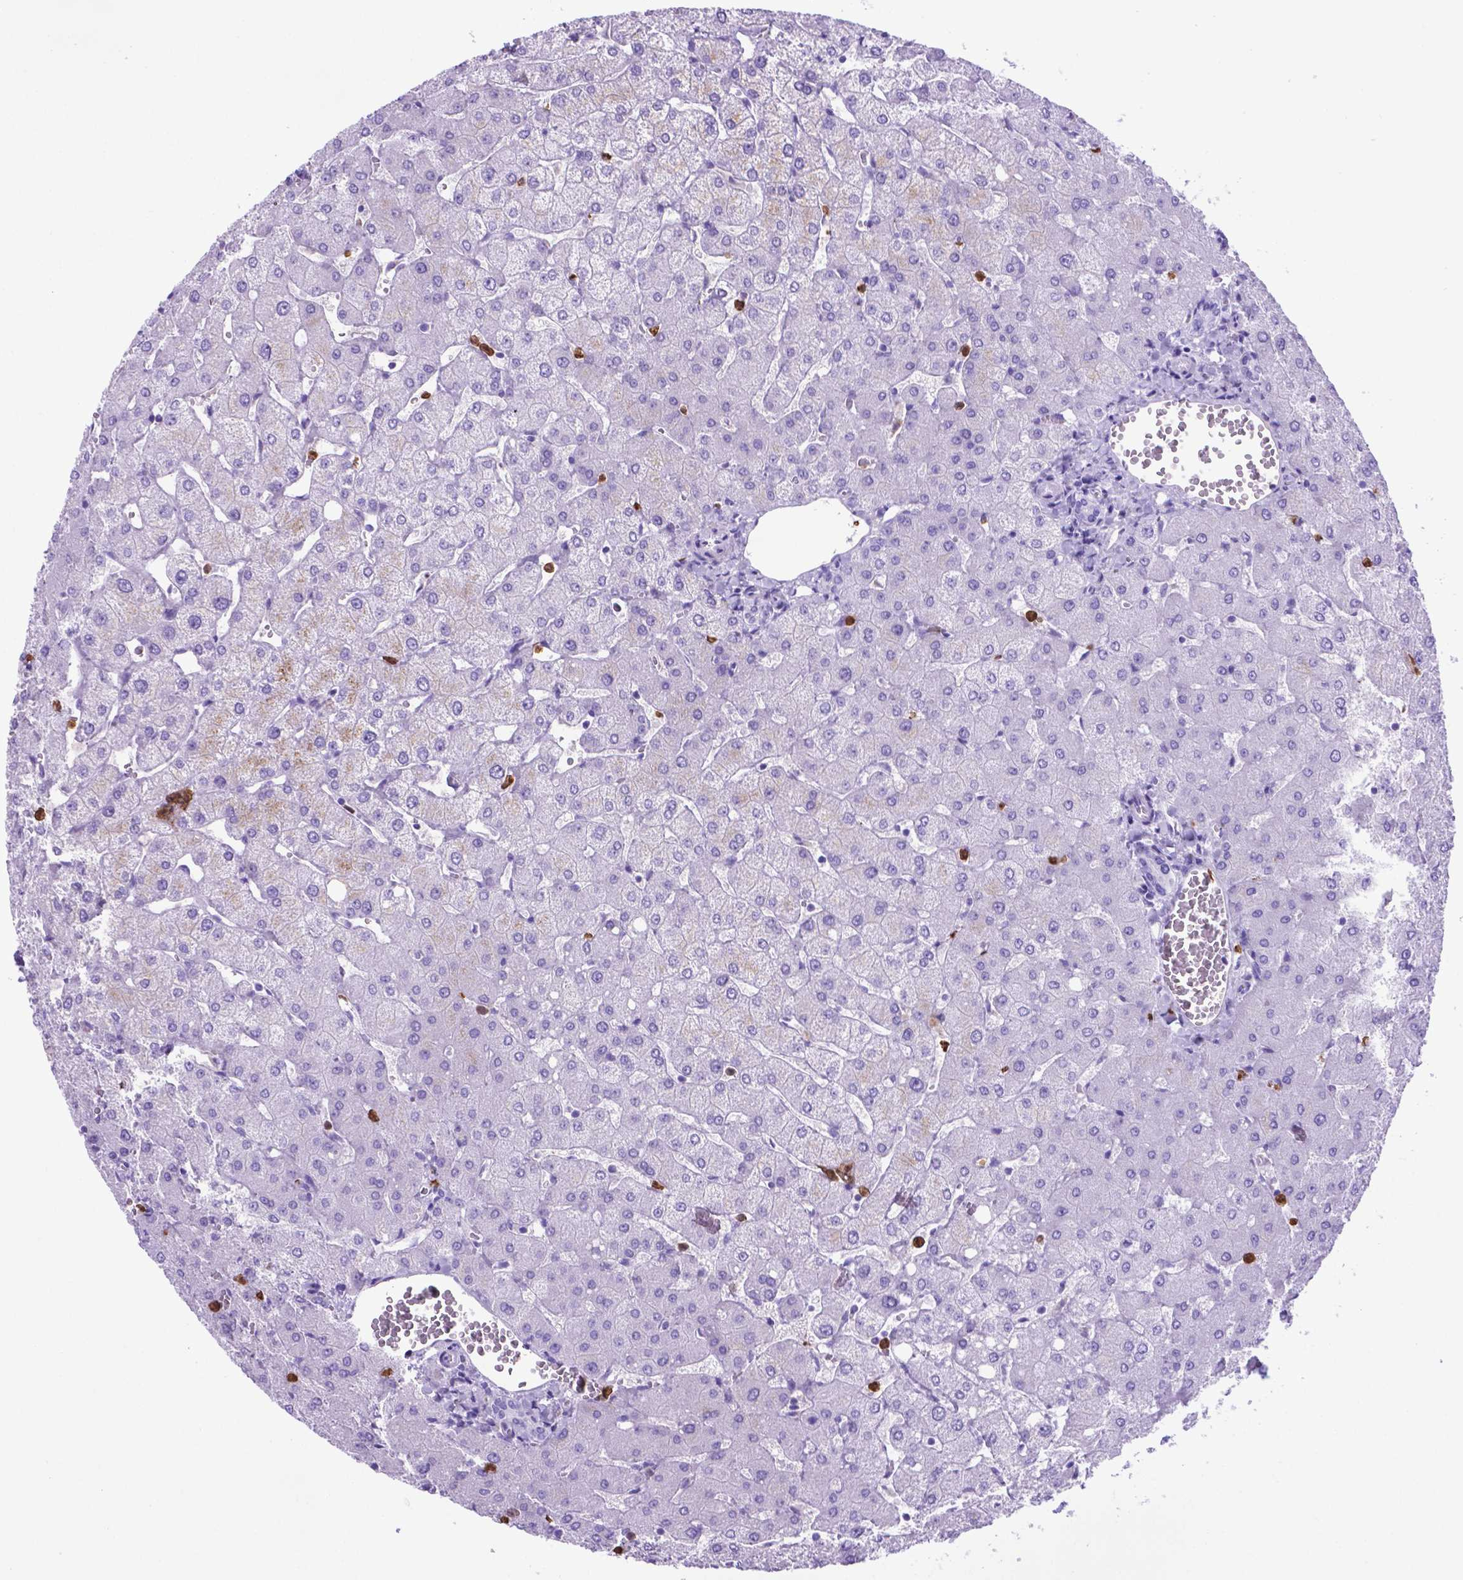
{"staining": {"intensity": "negative", "quantity": "none", "location": "none"}, "tissue": "liver", "cell_type": "Cholangiocytes", "image_type": "normal", "snomed": [{"axis": "morphology", "description": "Normal tissue, NOS"}, {"axis": "topography", "description": "Liver"}], "caption": "Human liver stained for a protein using IHC reveals no positivity in cholangiocytes.", "gene": "LZTR1", "patient": {"sex": "female", "age": 54}}